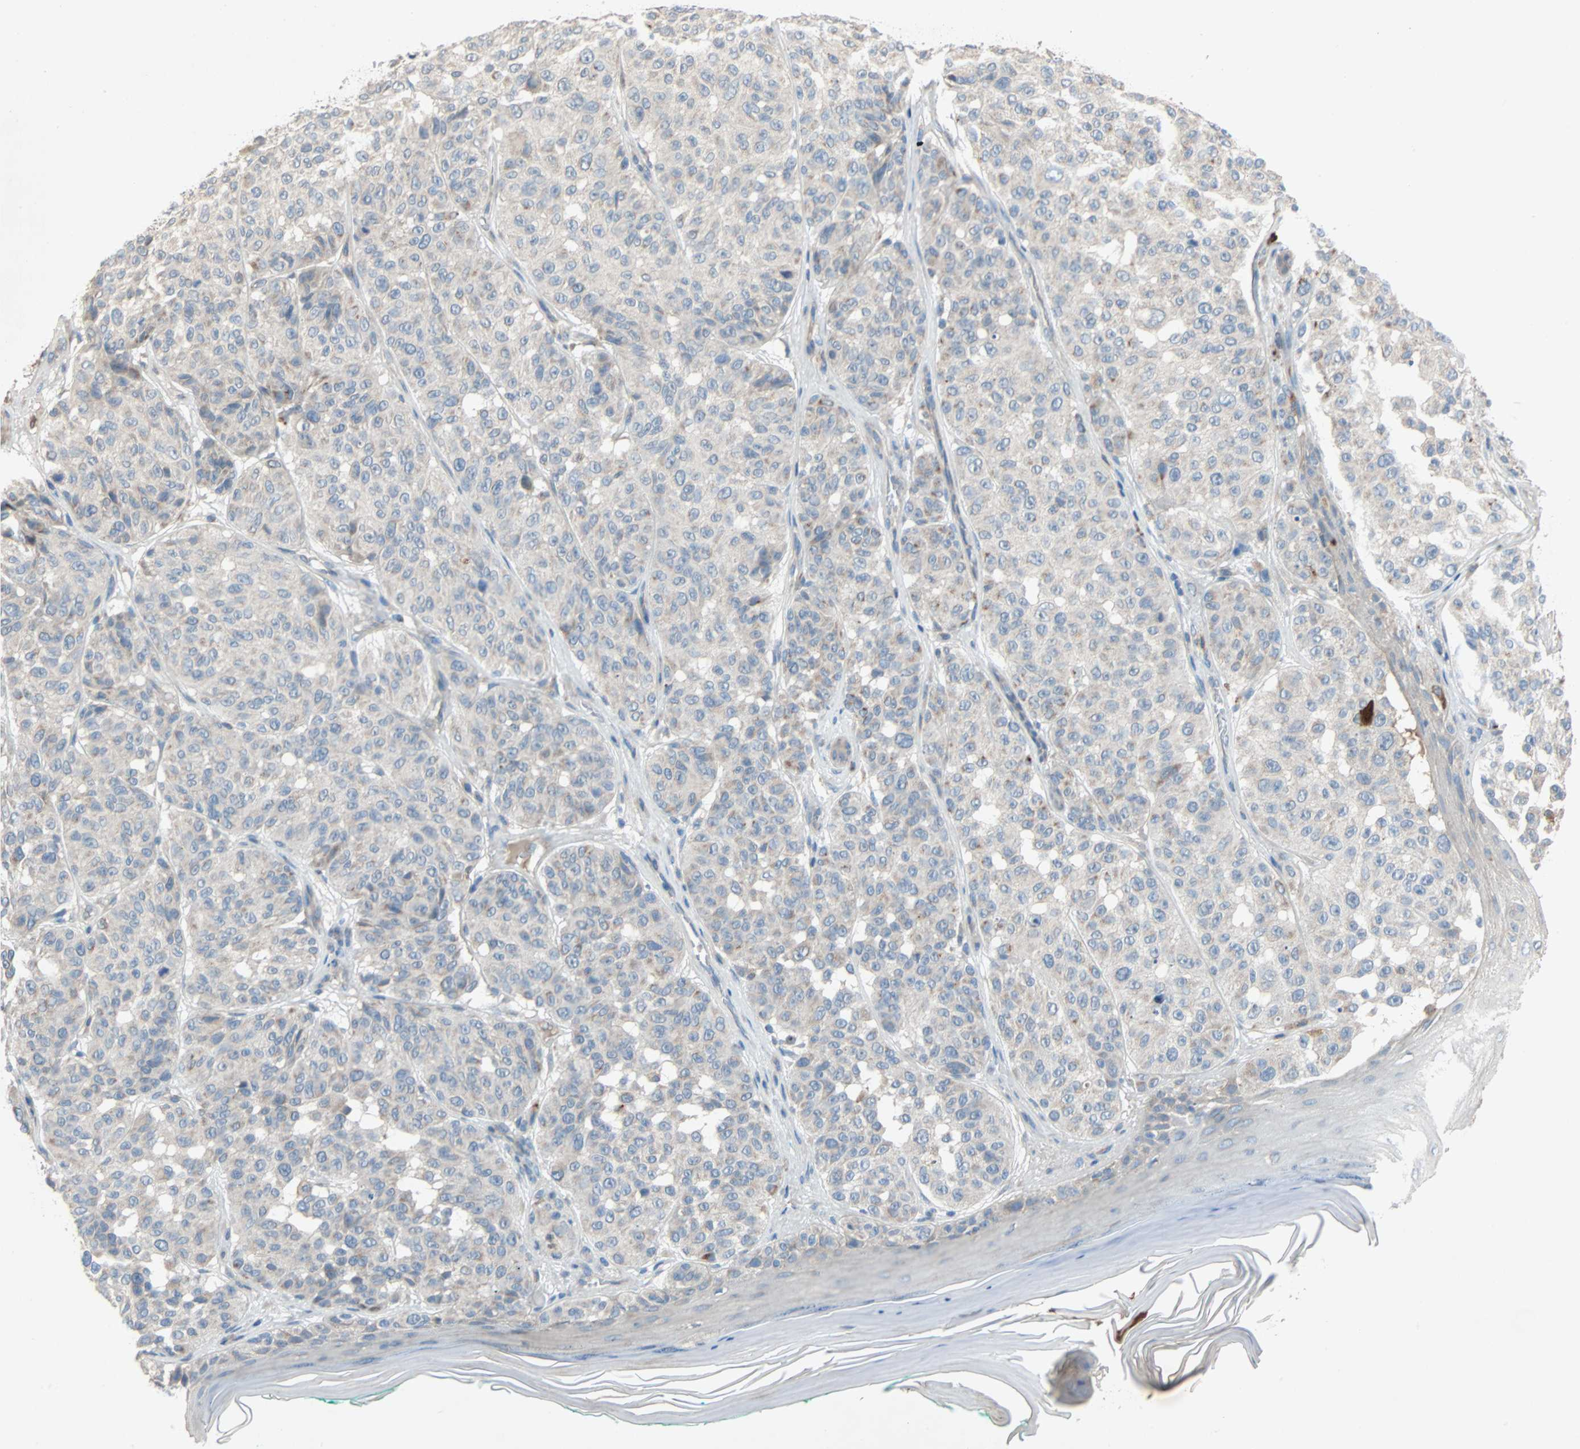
{"staining": {"intensity": "weak", "quantity": "25%-75%", "location": "cytoplasmic/membranous"}, "tissue": "melanoma", "cell_type": "Tumor cells", "image_type": "cancer", "snomed": [{"axis": "morphology", "description": "Malignant melanoma, NOS"}, {"axis": "topography", "description": "Skin"}], "caption": "This micrograph displays malignant melanoma stained with IHC to label a protein in brown. The cytoplasmic/membranous of tumor cells show weak positivity for the protein. Nuclei are counter-stained blue.", "gene": "XYLT1", "patient": {"sex": "female", "age": 46}}